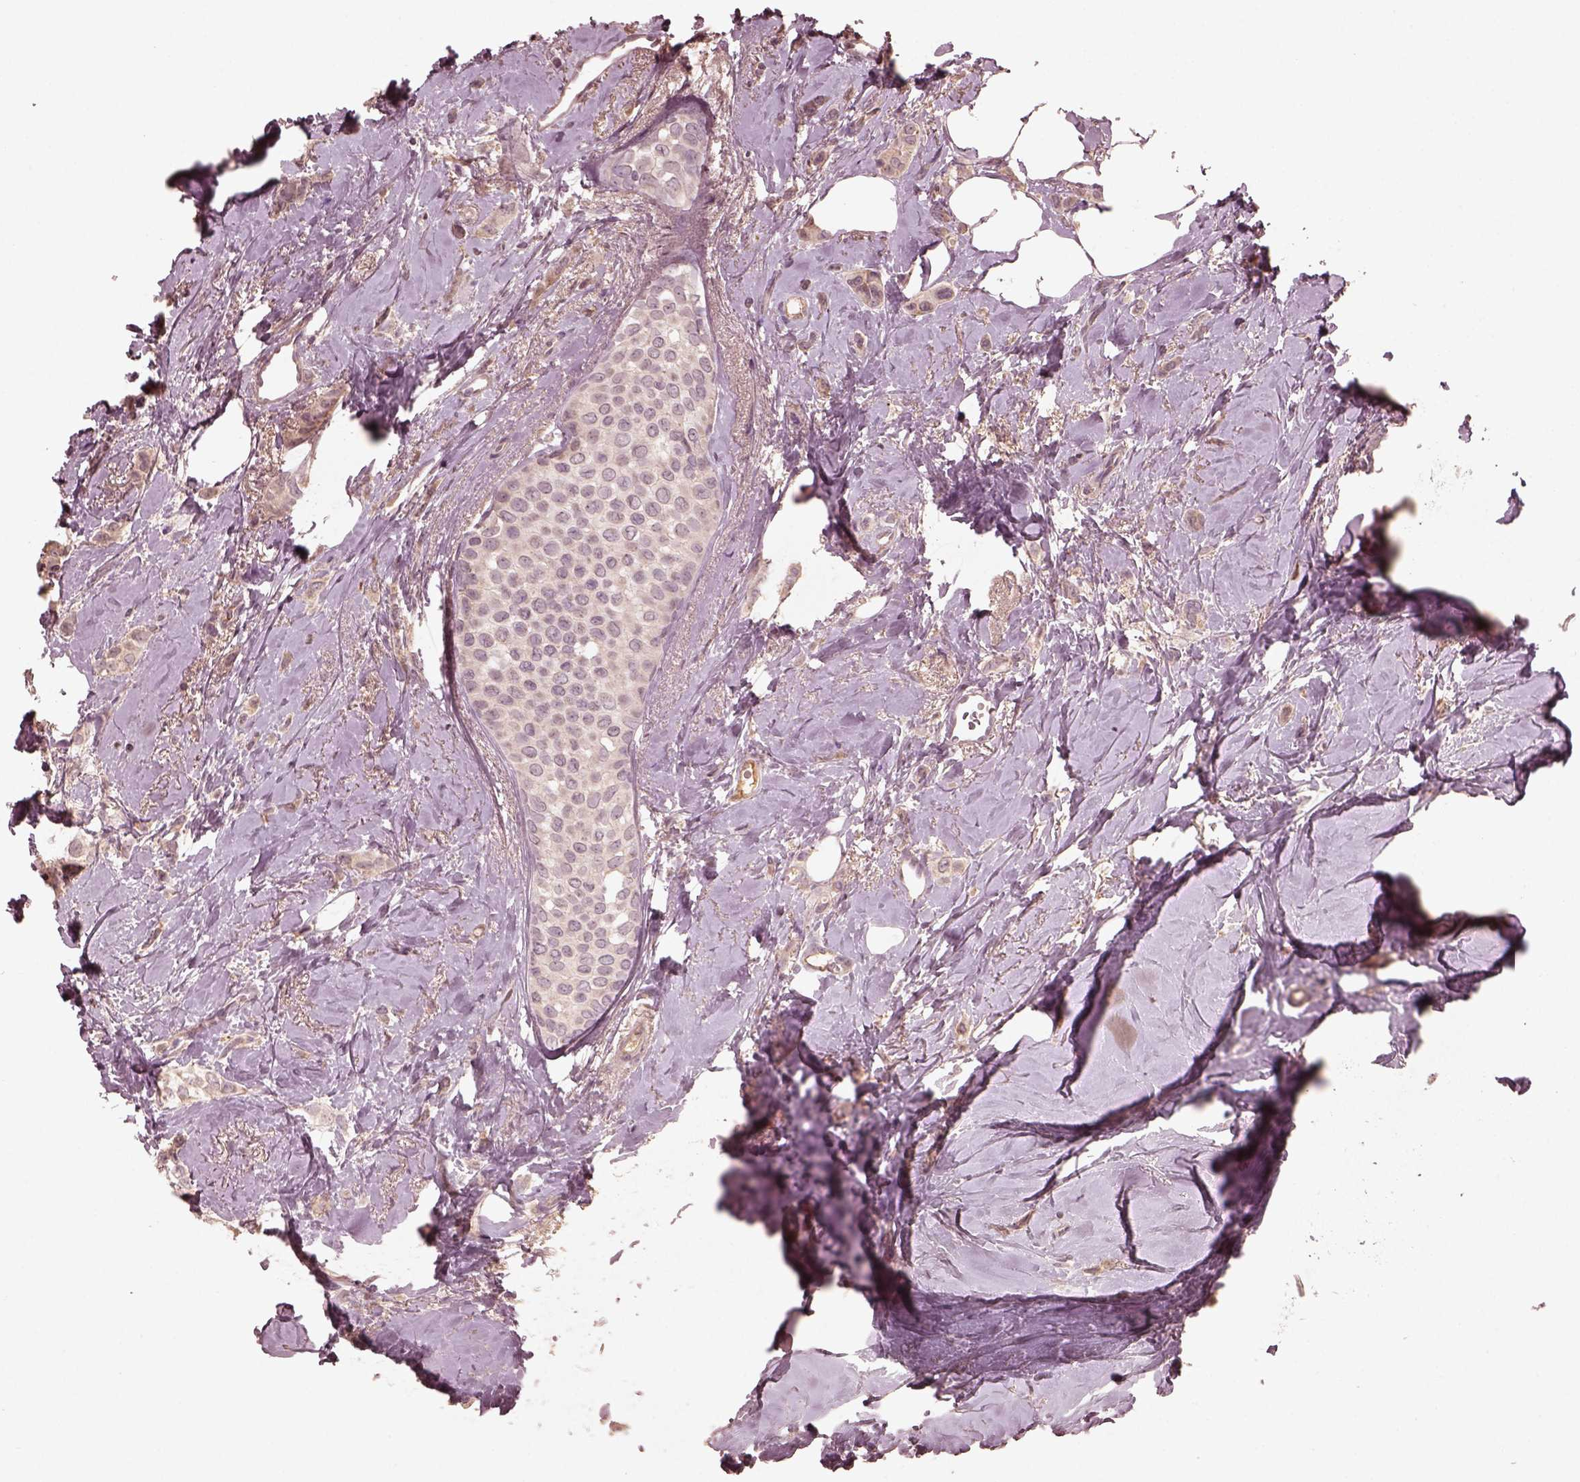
{"staining": {"intensity": "weak", "quantity": "<25%", "location": "cytoplasmic/membranous"}, "tissue": "breast cancer", "cell_type": "Tumor cells", "image_type": "cancer", "snomed": [{"axis": "morphology", "description": "Lobular carcinoma"}, {"axis": "topography", "description": "Breast"}], "caption": "IHC histopathology image of neoplastic tissue: human breast lobular carcinoma stained with DAB displays no significant protein positivity in tumor cells. Nuclei are stained in blue.", "gene": "VWA5B1", "patient": {"sex": "female", "age": 66}}